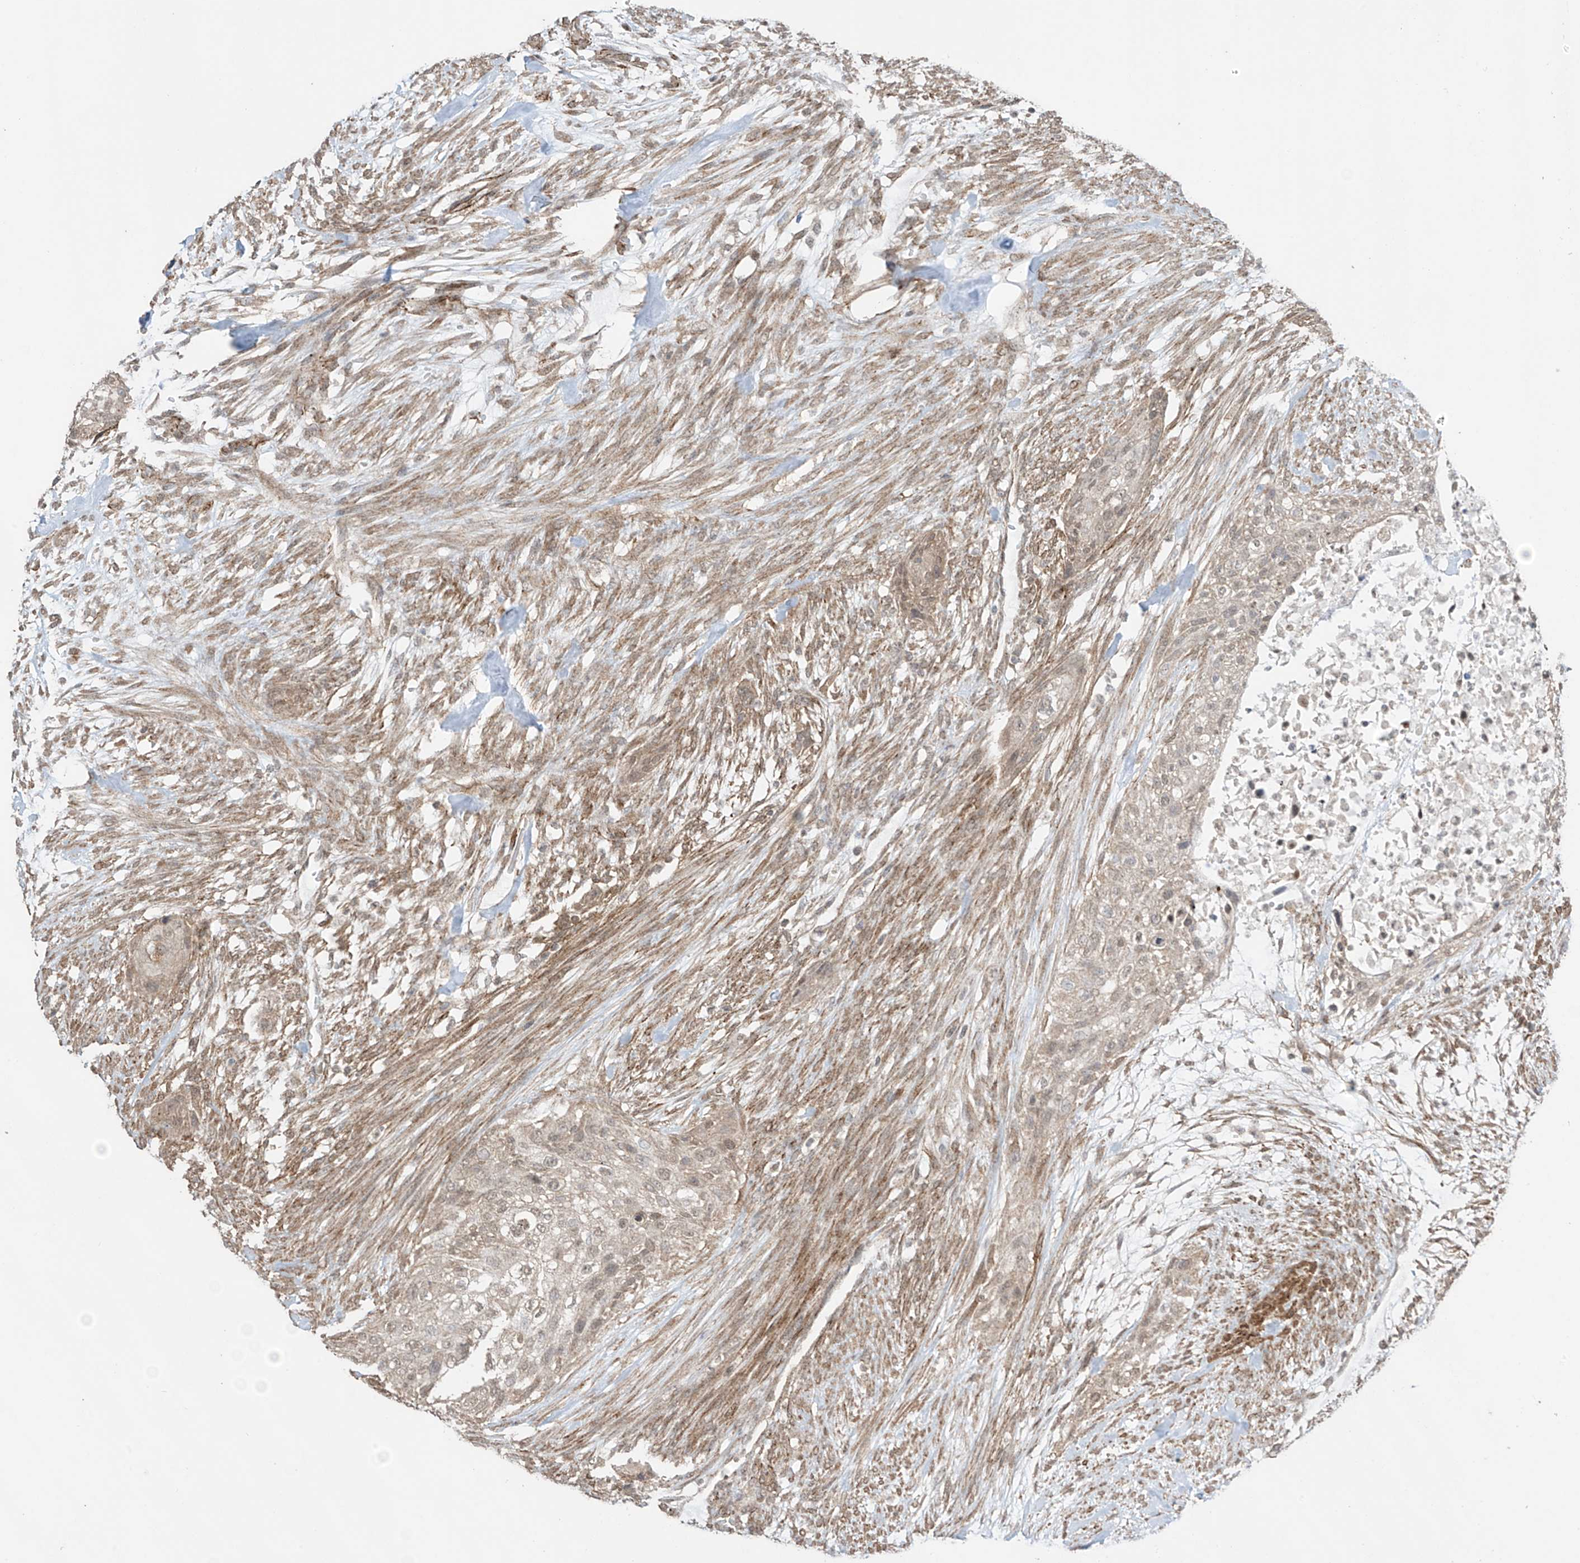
{"staining": {"intensity": "weak", "quantity": ">75%", "location": "cytoplasmic/membranous,nuclear"}, "tissue": "urothelial cancer", "cell_type": "Tumor cells", "image_type": "cancer", "snomed": [{"axis": "morphology", "description": "Urothelial carcinoma, High grade"}, {"axis": "topography", "description": "Urinary bladder"}], "caption": "Protein positivity by immunohistochemistry shows weak cytoplasmic/membranous and nuclear expression in approximately >75% of tumor cells in urothelial cancer.", "gene": "TTLL5", "patient": {"sex": "male", "age": 35}}